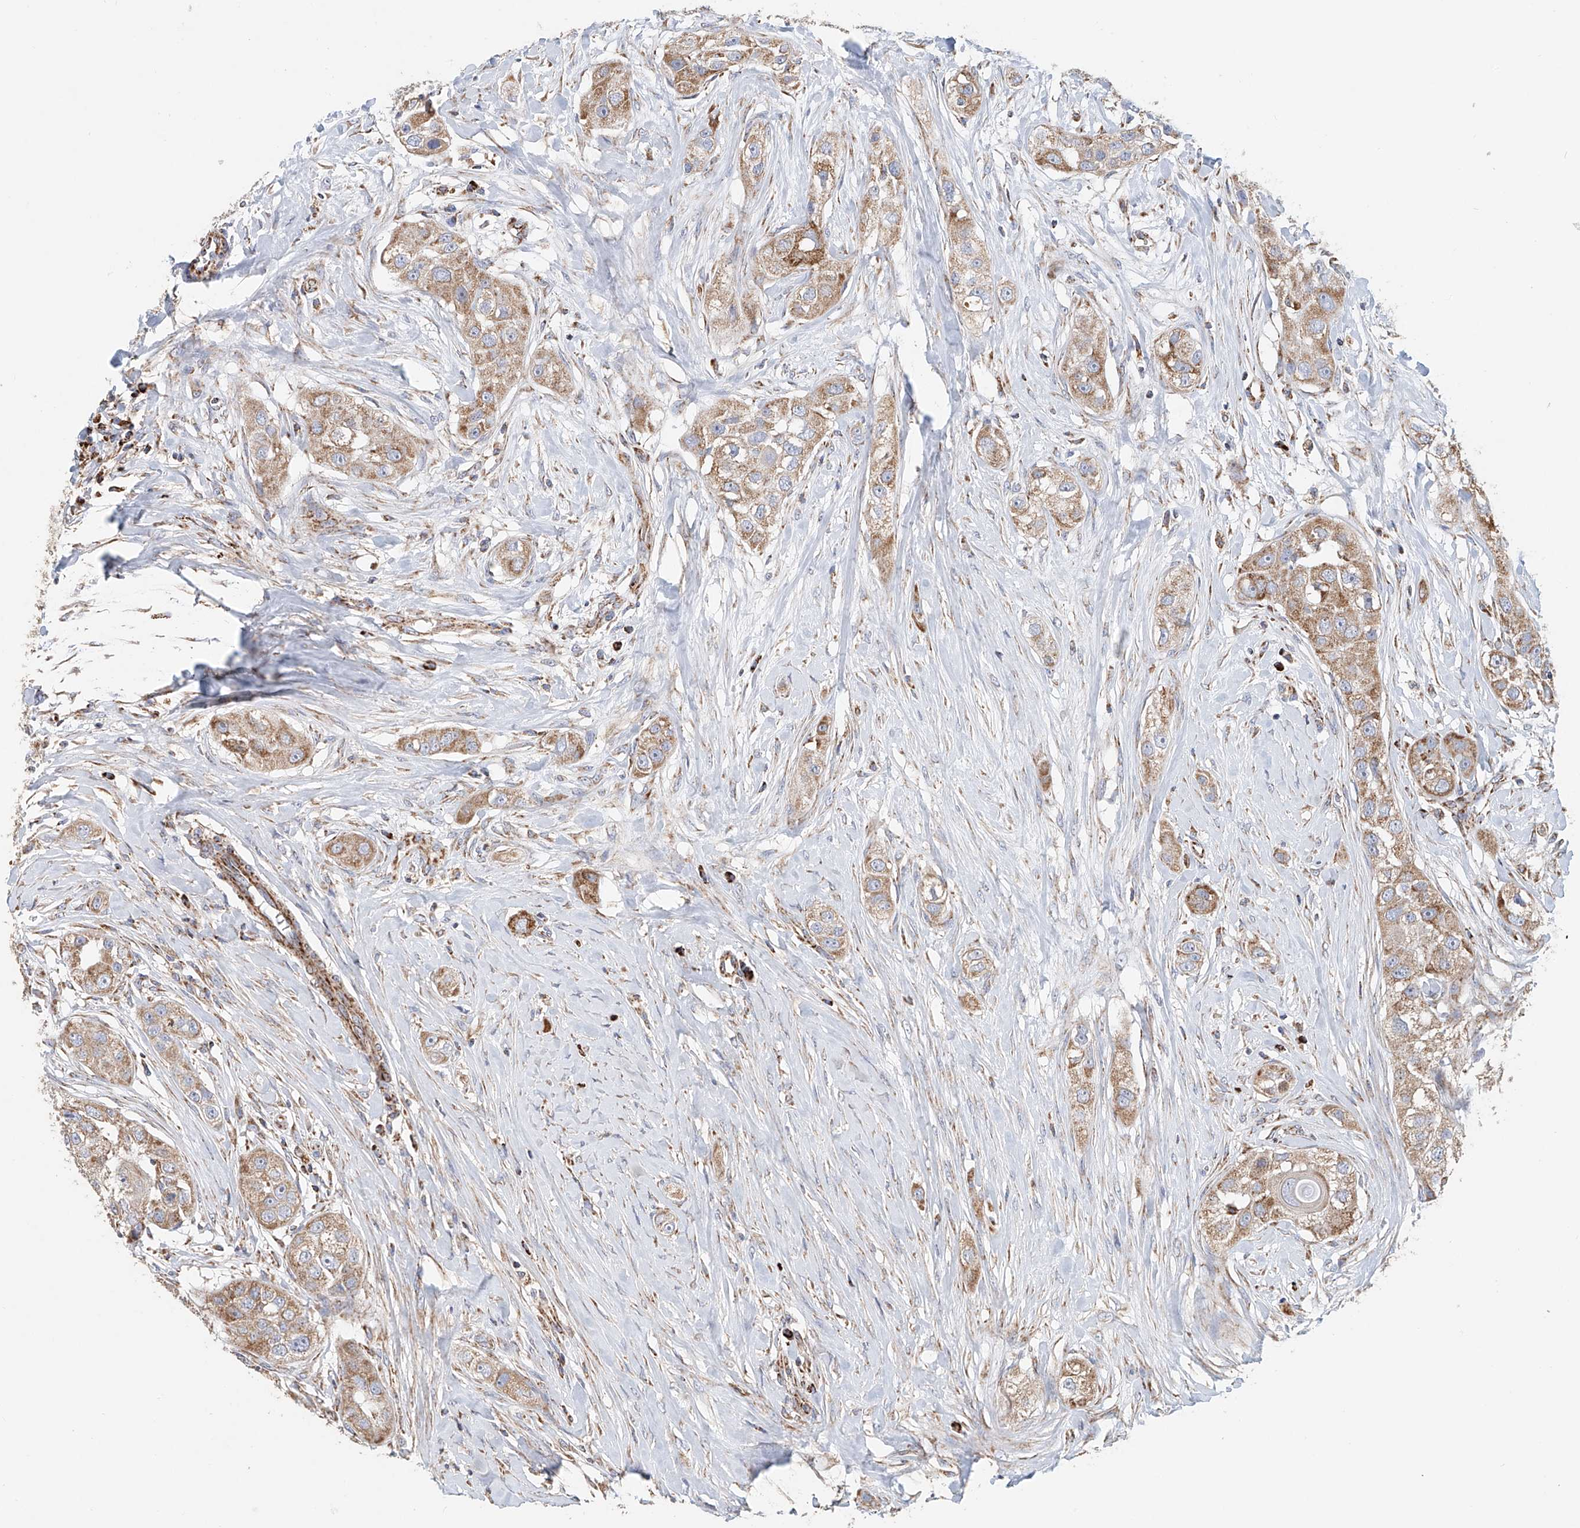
{"staining": {"intensity": "moderate", "quantity": ">75%", "location": "cytoplasmic/membranous"}, "tissue": "head and neck cancer", "cell_type": "Tumor cells", "image_type": "cancer", "snomed": [{"axis": "morphology", "description": "Normal tissue, NOS"}, {"axis": "morphology", "description": "Squamous cell carcinoma, NOS"}, {"axis": "topography", "description": "Skeletal muscle"}, {"axis": "topography", "description": "Head-Neck"}], "caption": "Squamous cell carcinoma (head and neck) stained with IHC displays moderate cytoplasmic/membranous expression in about >75% of tumor cells.", "gene": "MCL1", "patient": {"sex": "male", "age": 51}}